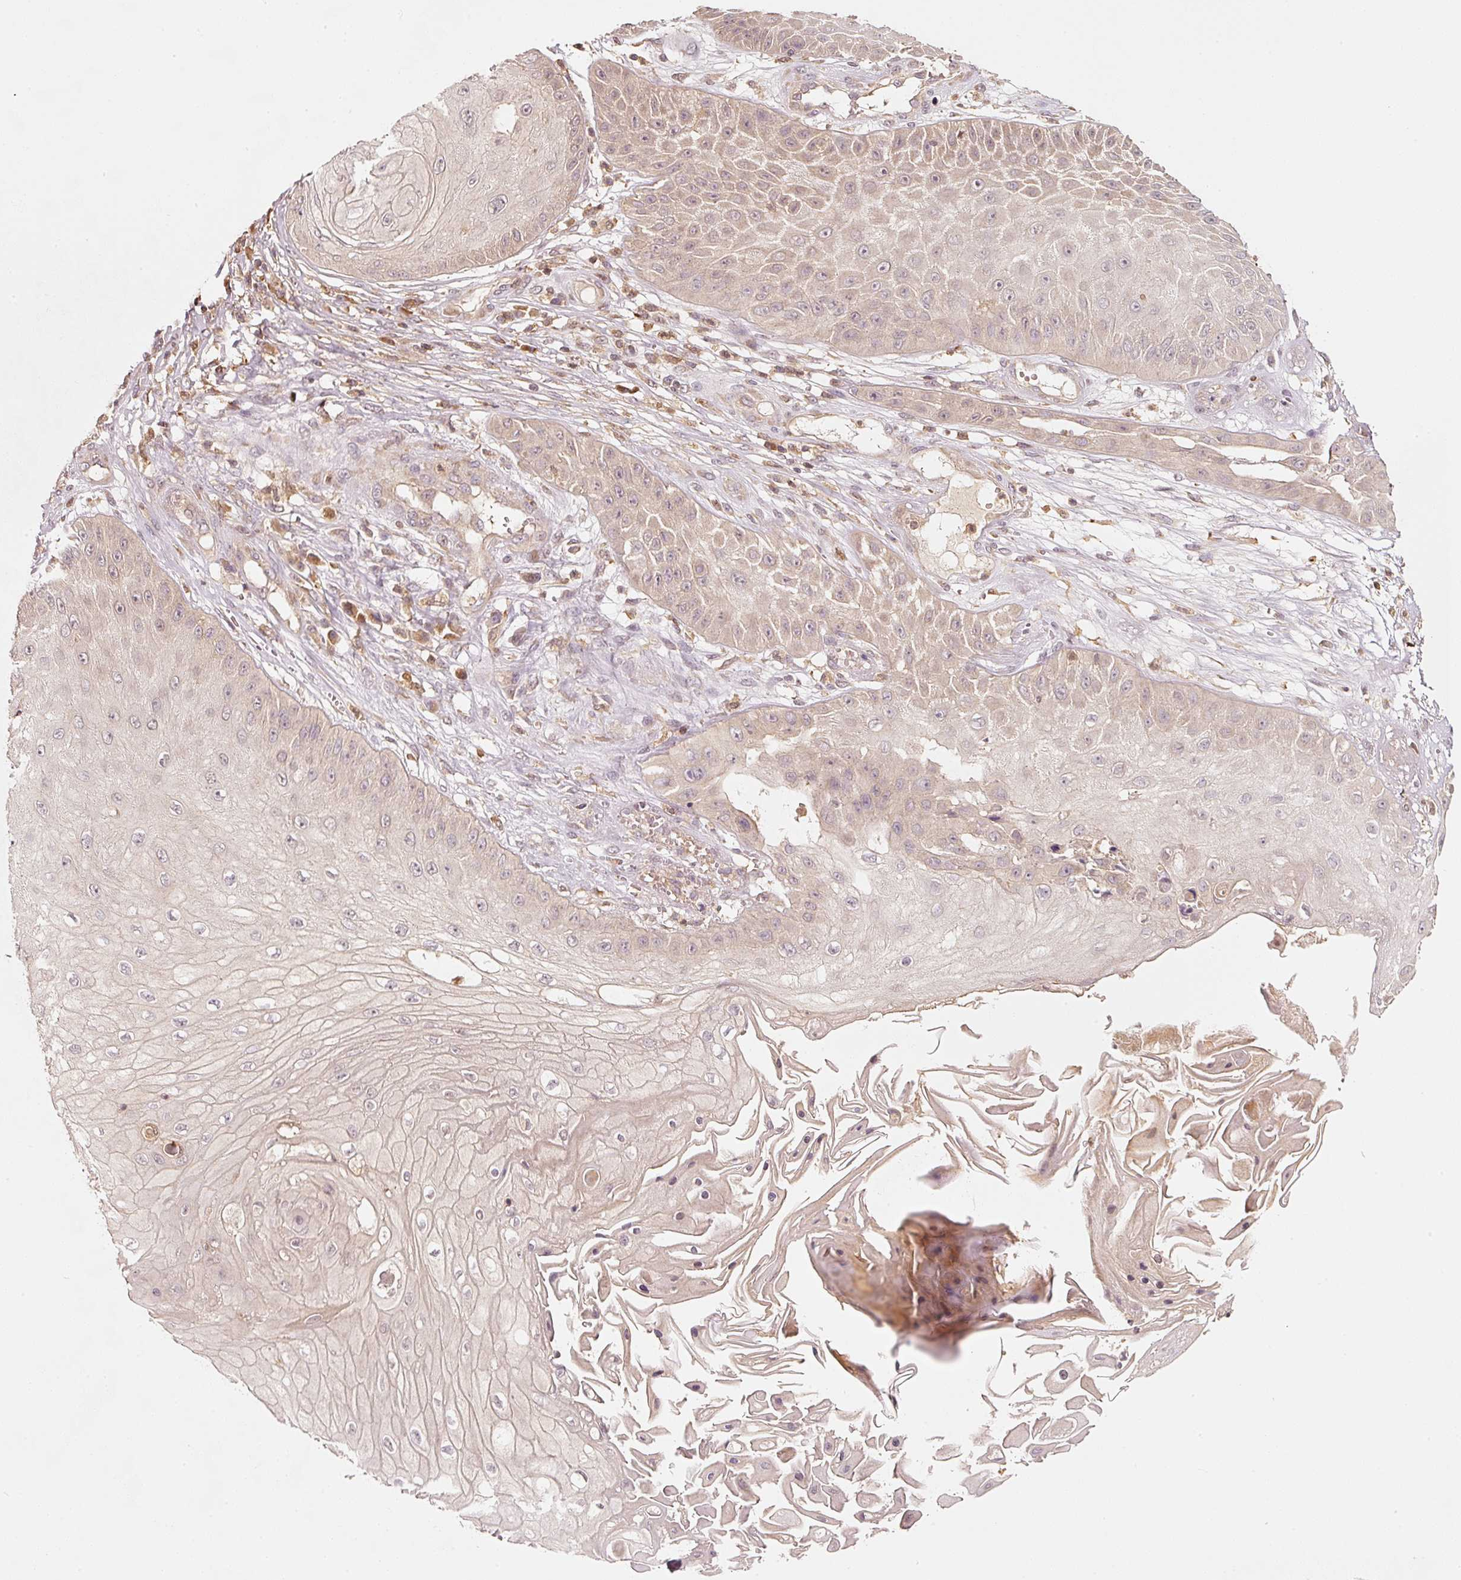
{"staining": {"intensity": "weak", "quantity": "<25%", "location": "cytoplasmic/membranous"}, "tissue": "skin cancer", "cell_type": "Tumor cells", "image_type": "cancer", "snomed": [{"axis": "morphology", "description": "Squamous cell carcinoma, NOS"}, {"axis": "topography", "description": "Skin"}], "caption": "IHC histopathology image of skin cancer stained for a protein (brown), which reveals no expression in tumor cells.", "gene": "RRAS2", "patient": {"sex": "male", "age": 70}}